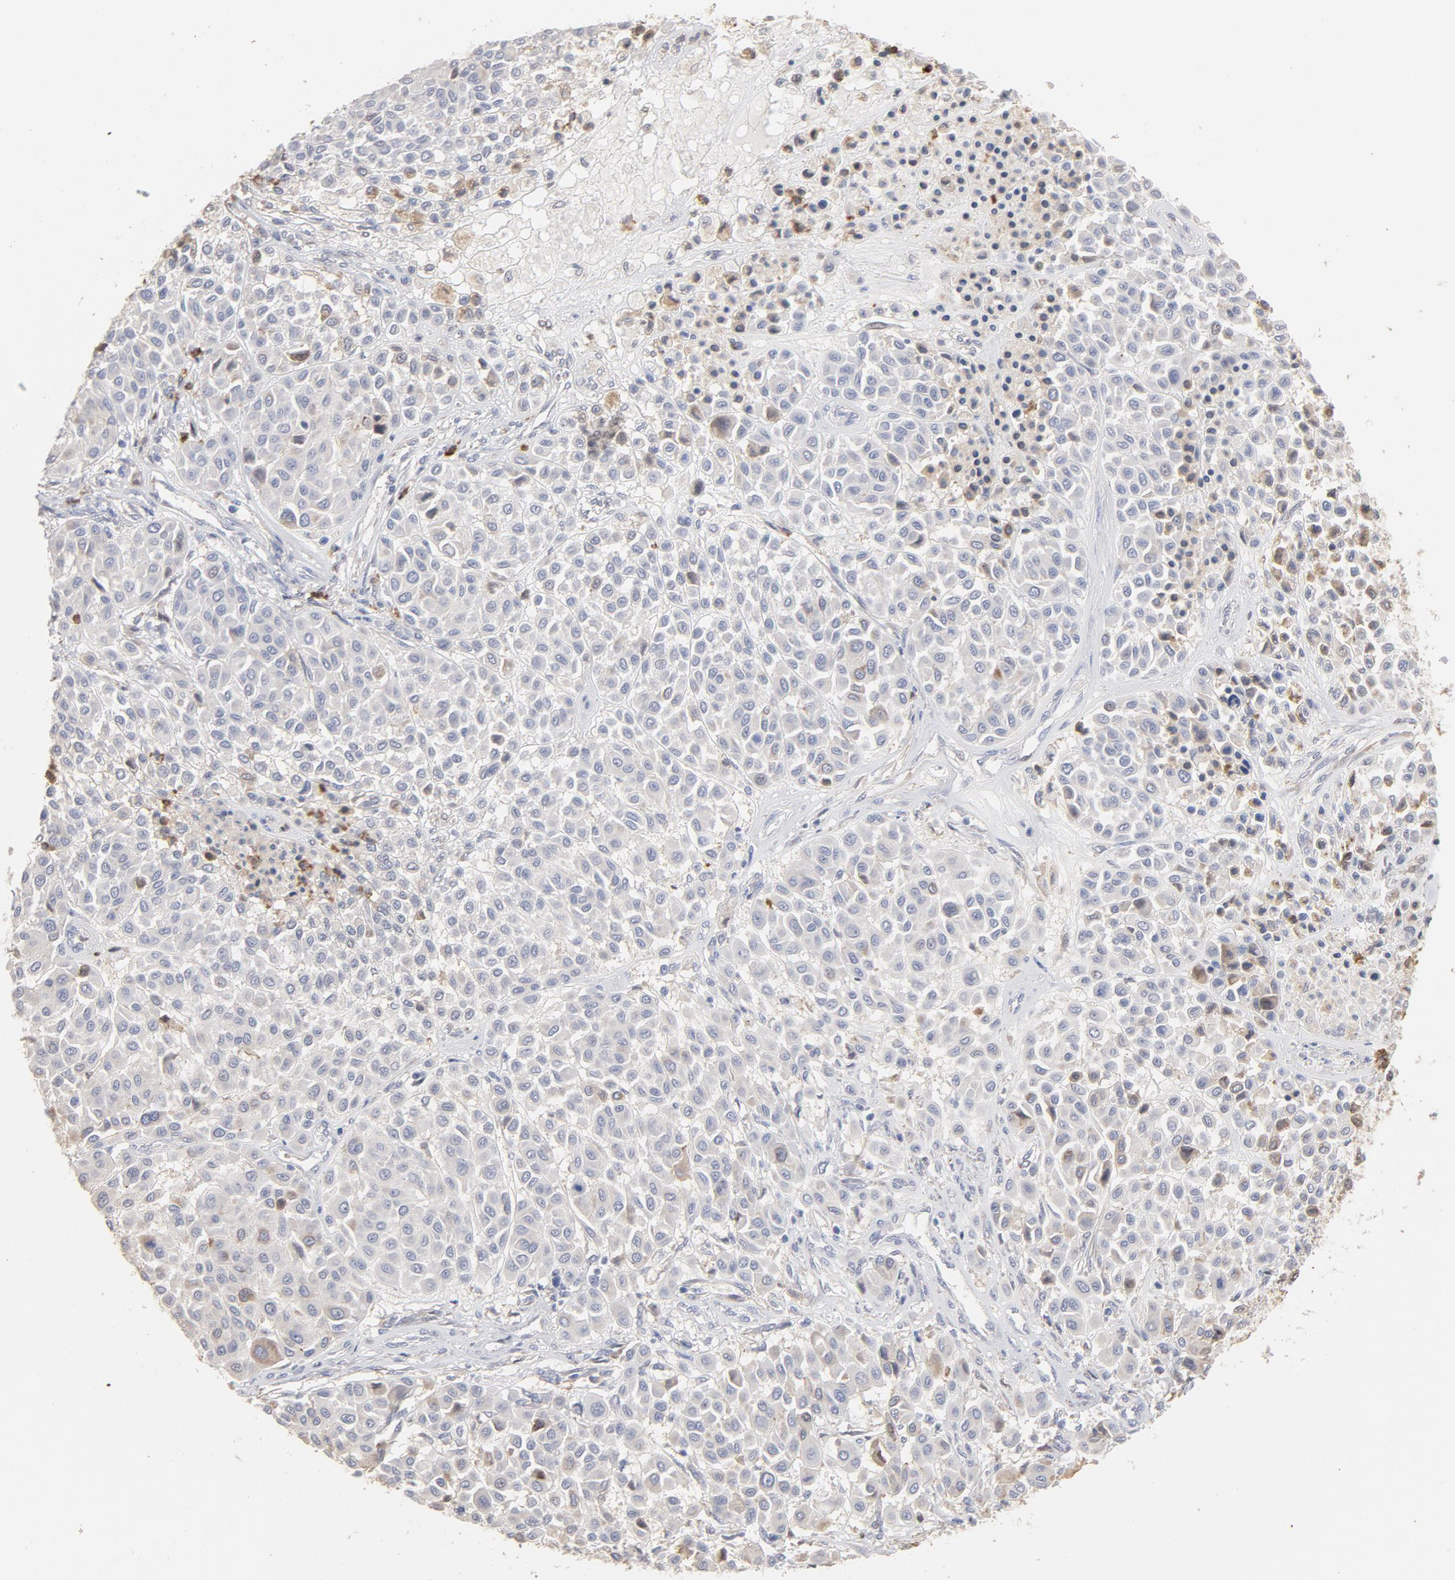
{"staining": {"intensity": "weak", "quantity": "<25%", "location": "cytoplasmic/membranous"}, "tissue": "melanoma", "cell_type": "Tumor cells", "image_type": "cancer", "snomed": [{"axis": "morphology", "description": "Malignant melanoma, Metastatic site"}, {"axis": "topography", "description": "Soft tissue"}], "caption": "High power microscopy photomicrograph of an immunohistochemistry (IHC) image of malignant melanoma (metastatic site), revealing no significant staining in tumor cells.", "gene": "PNMA1", "patient": {"sex": "male", "age": 41}}